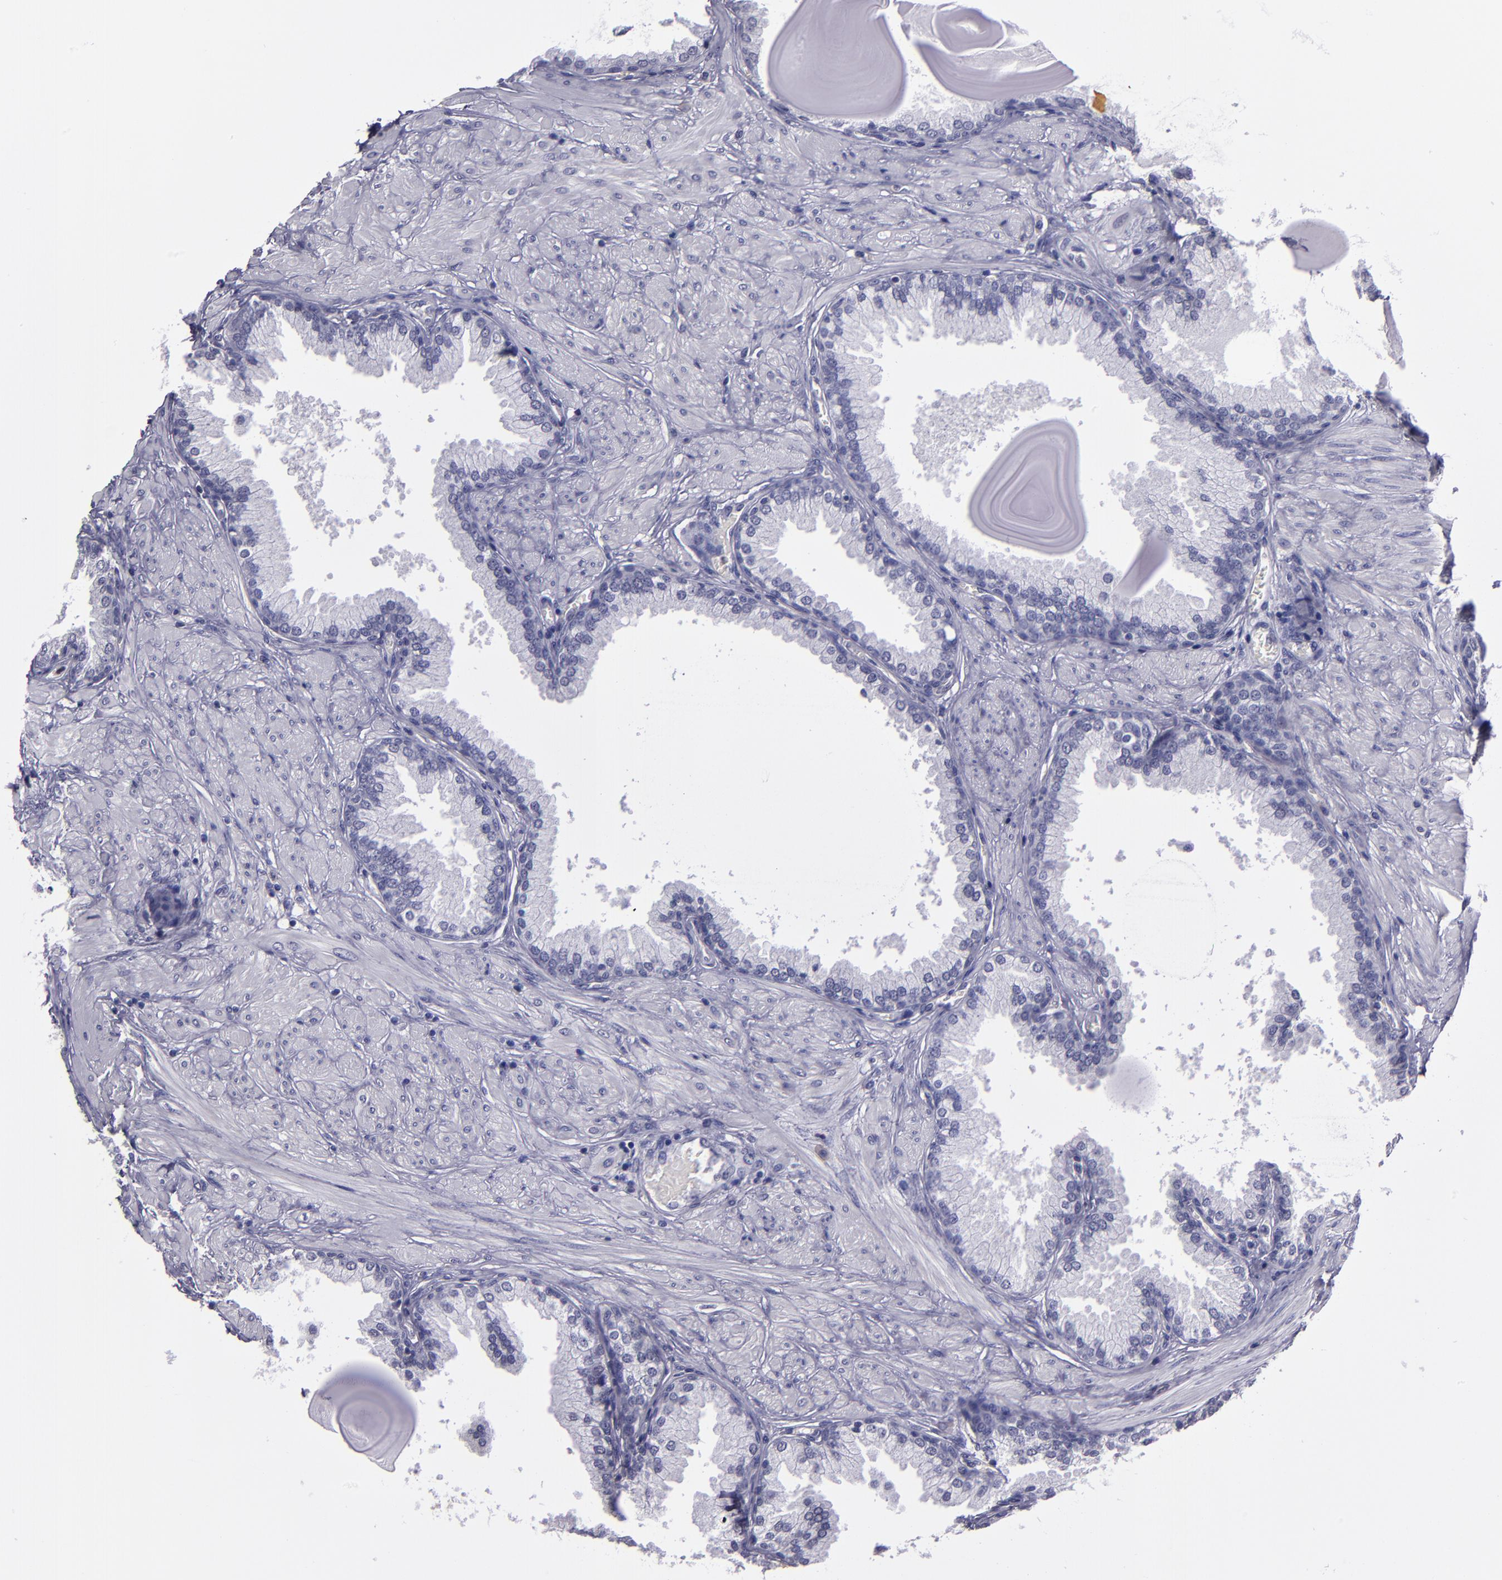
{"staining": {"intensity": "negative", "quantity": "none", "location": "none"}, "tissue": "prostate", "cell_type": "Glandular cells", "image_type": "normal", "snomed": [{"axis": "morphology", "description": "Normal tissue, NOS"}, {"axis": "topography", "description": "Prostate"}], "caption": "Immunohistochemical staining of normal human prostate shows no significant positivity in glandular cells. (Immunohistochemistry (ihc), brightfield microscopy, high magnification).", "gene": "CEBPE", "patient": {"sex": "male", "age": 51}}